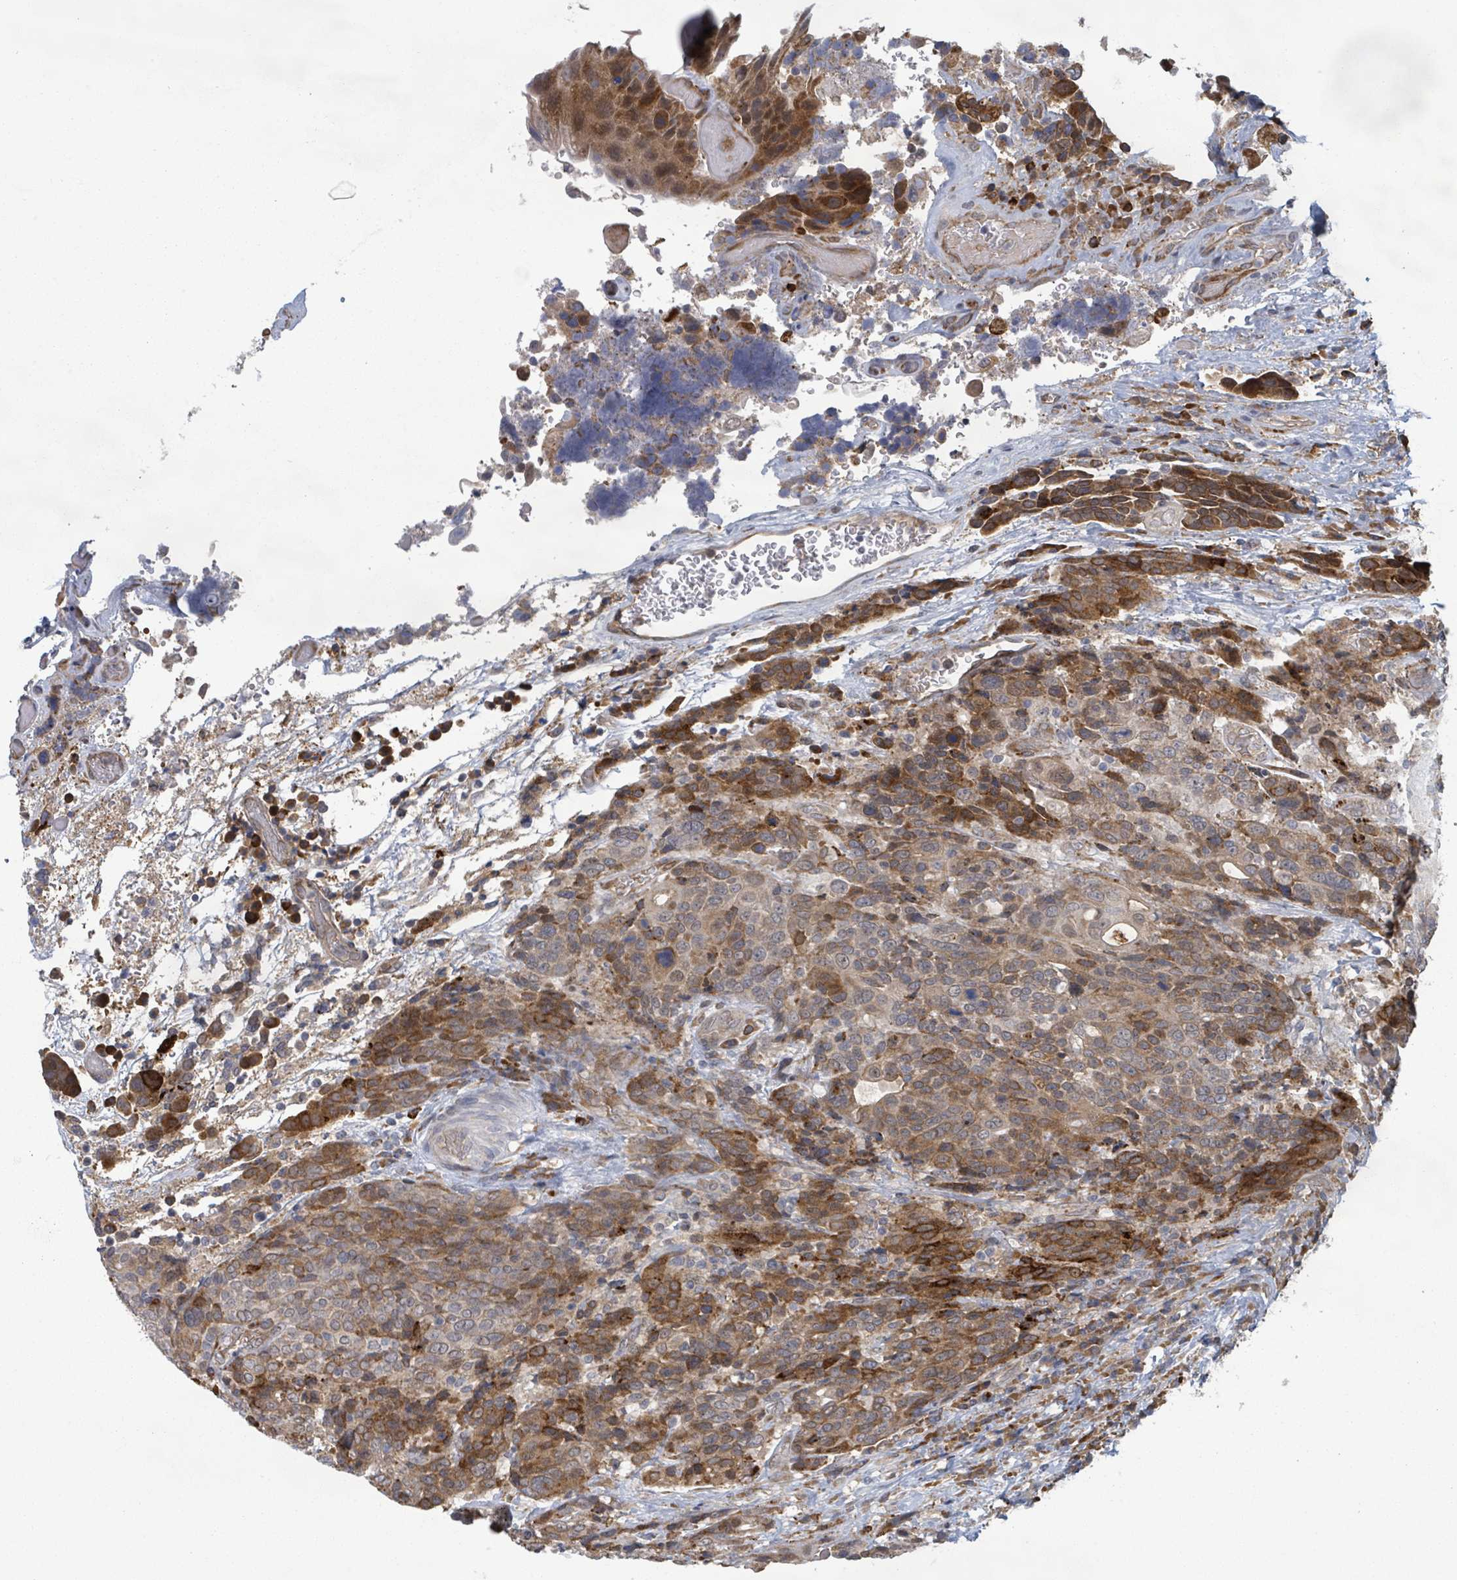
{"staining": {"intensity": "strong", "quantity": "25%-75%", "location": "cytoplasmic/membranous"}, "tissue": "urothelial cancer", "cell_type": "Tumor cells", "image_type": "cancer", "snomed": [{"axis": "morphology", "description": "Urothelial carcinoma, High grade"}, {"axis": "topography", "description": "Urinary bladder"}], "caption": "There is high levels of strong cytoplasmic/membranous staining in tumor cells of urothelial carcinoma (high-grade), as demonstrated by immunohistochemical staining (brown color).", "gene": "SHROOM2", "patient": {"sex": "female", "age": 70}}